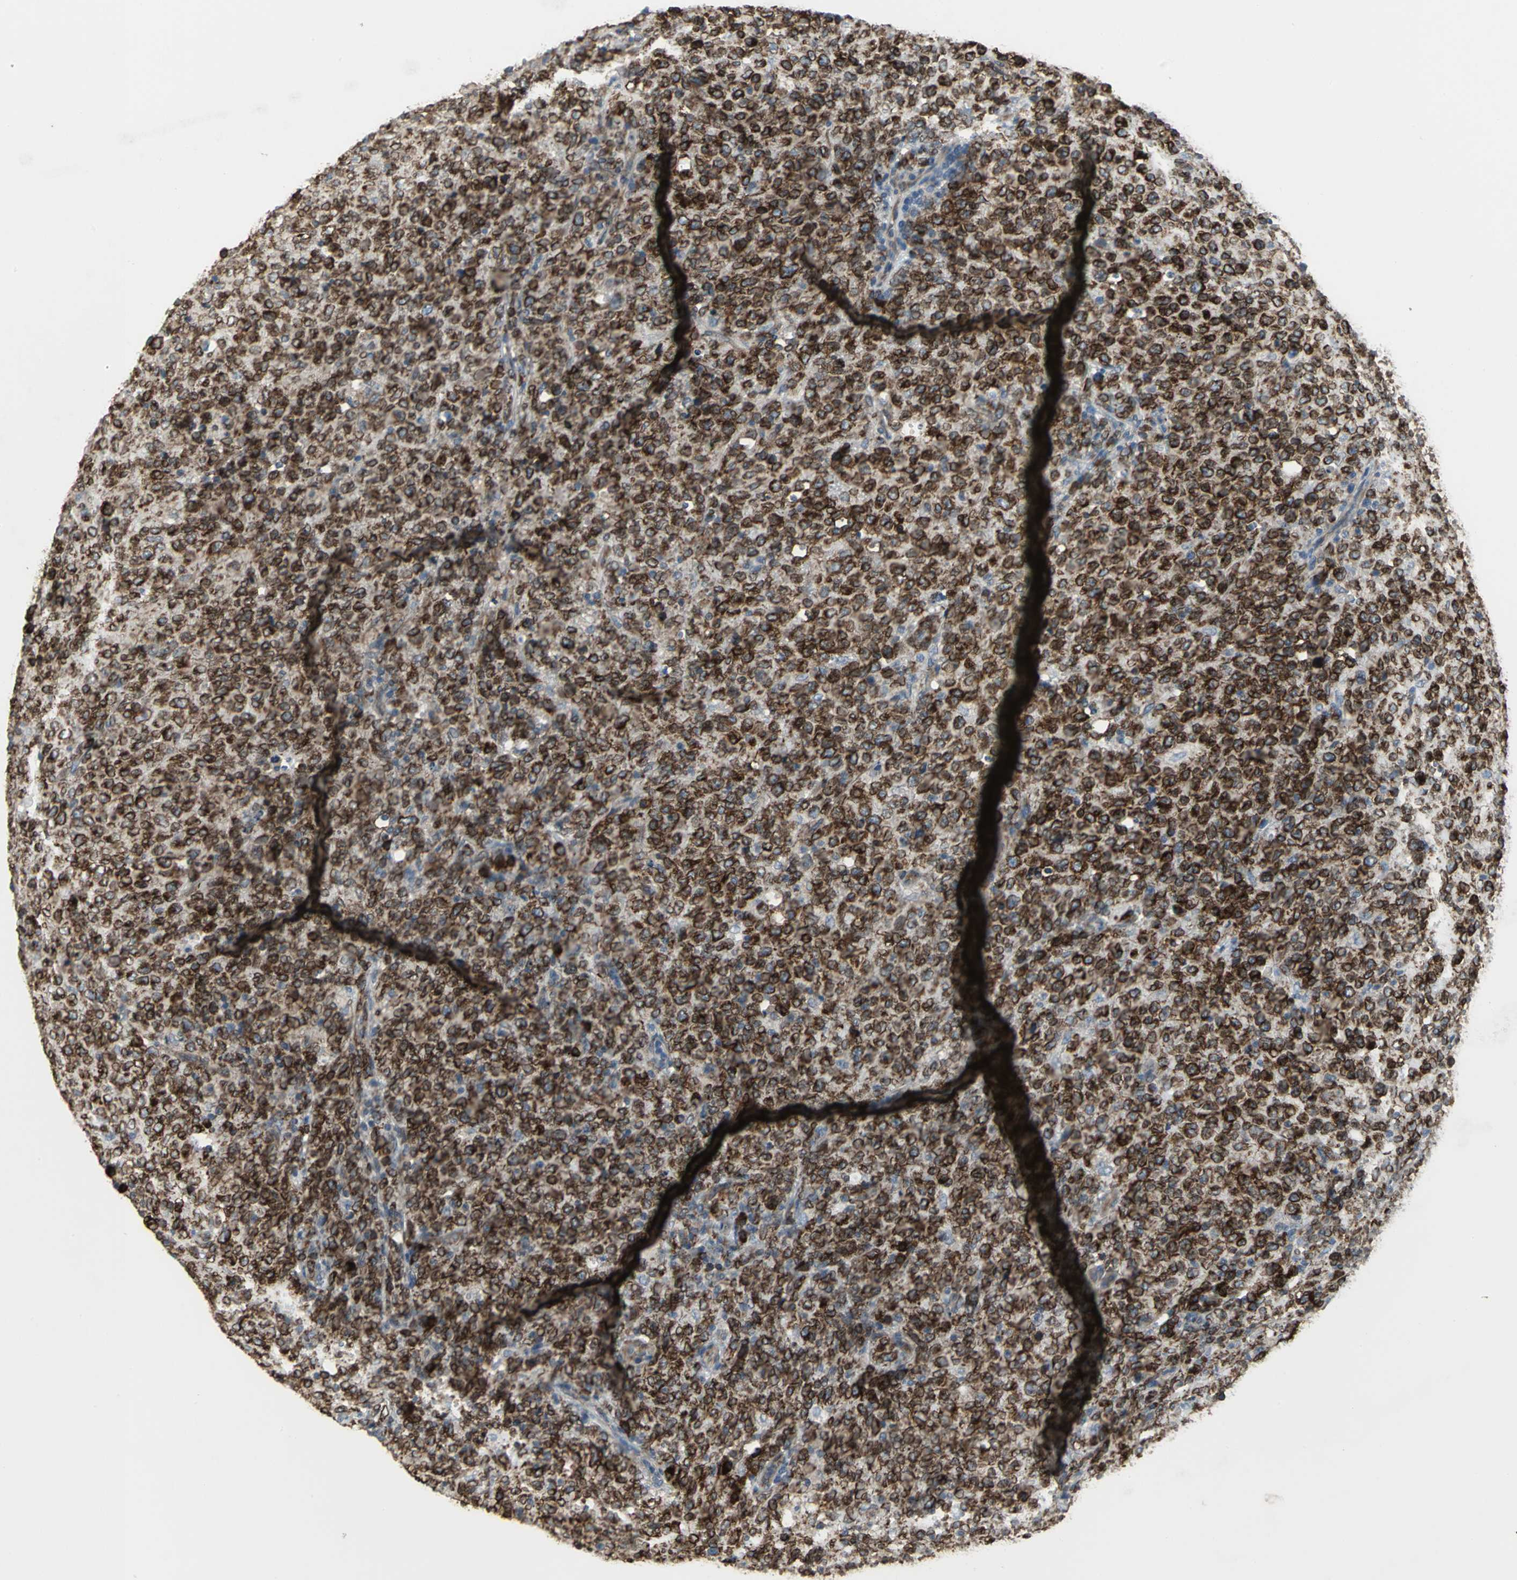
{"staining": {"intensity": "strong", "quantity": "<25%", "location": "cytoplasmic/membranous"}, "tissue": "lymphoma", "cell_type": "Tumor cells", "image_type": "cancer", "snomed": [{"axis": "morphology", "description": "Malignant lymphoma, non-Hodgkin's type, High grade"}, {"axis": "topography", "description": "Tonsil"}], "caption": "High-grade malignant lymphoma, non-Hodgkin's type stained for a protein shows strong cytoplasmic/membranous positivity in tumor cells.", "gene": "SYVN1", "patient": {"sex": "female", "age": 36}}